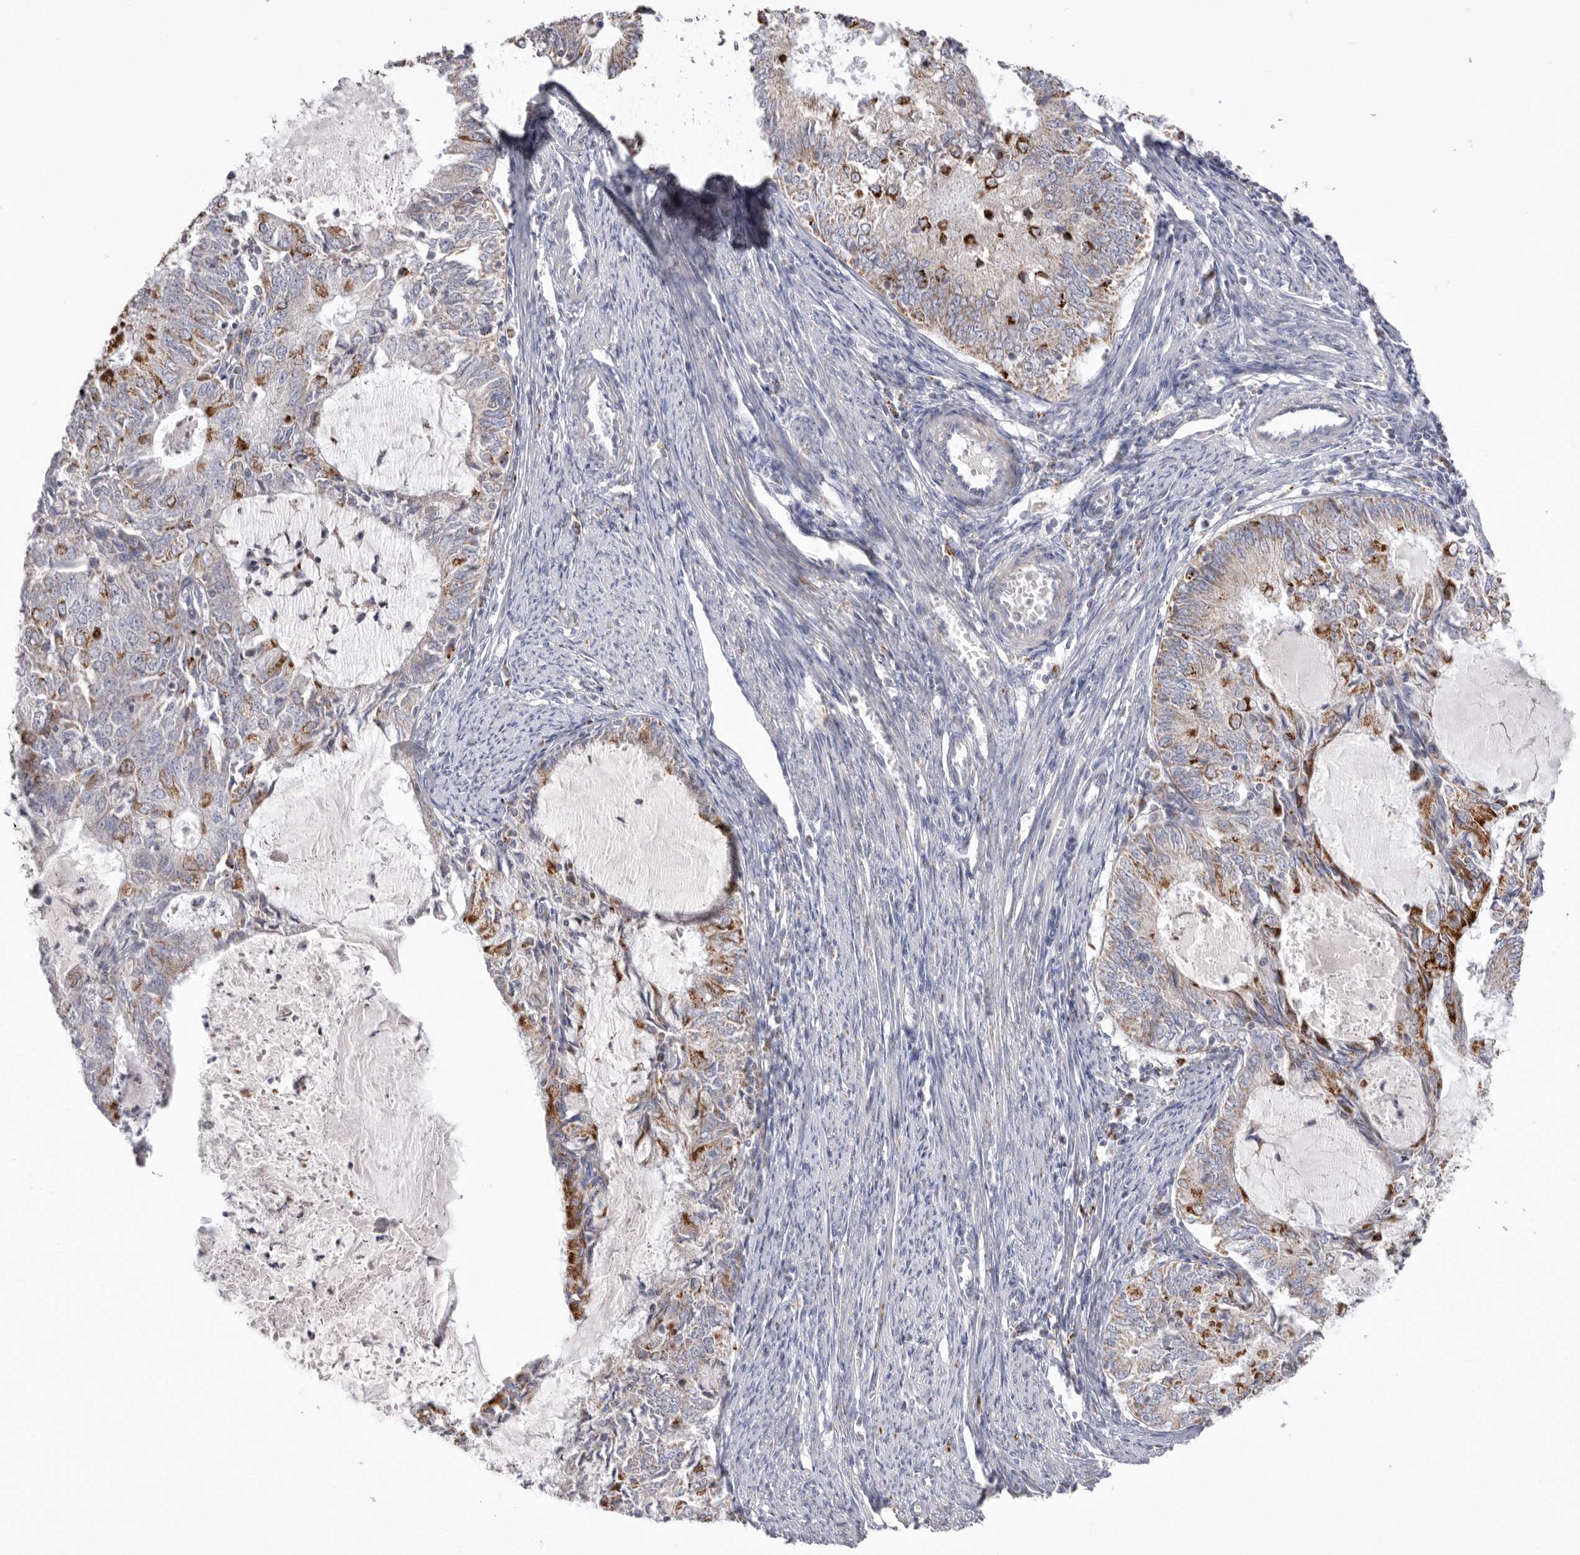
{"staining": {"intensity": "moderate", "quantity": "25%-75%", "location": "cytoplasmic/membranous"}, "tissue": "endometrial cancer", "cell_type": "Tumor cells", "image_type": "cancer", "snomed": [{"axis": "morphology", "description": "Adenocarcinoma, NOS"}, {"axis": "topography", "description": "Endometrium"}], "caption": "Immunohistochemical staining of endometrial adenocarcinoma reveals medium levels of moderate cytoplasmic/membranous staining in about 25%-75% of tumor cells.", "gene": "VDAC3", "patient": {"sex": "female", "age": 57}}